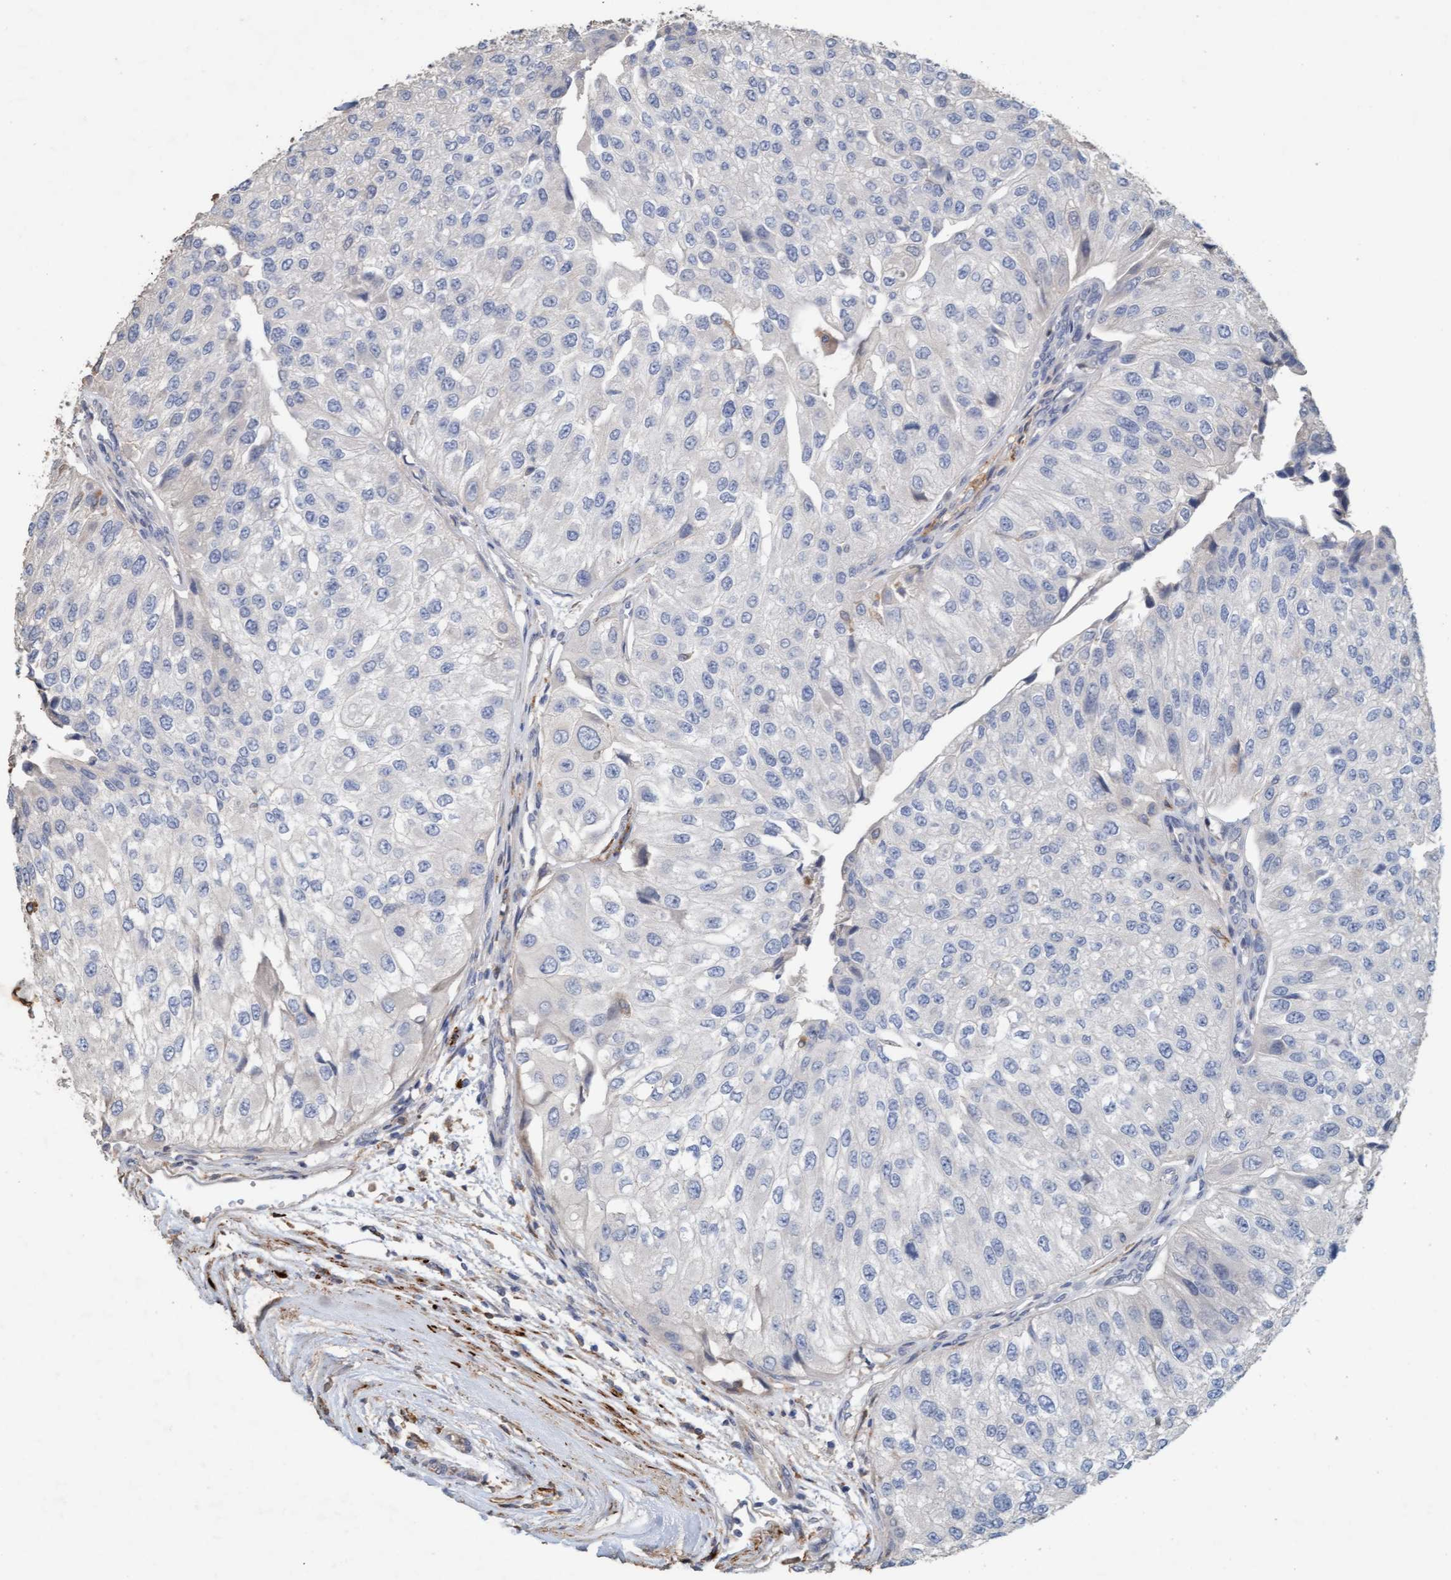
{"staining": {"intensity": "negative", "quantity": "none", "location": "none"}, "tissue": "urothelial cancer", "cell_type": "Tumor cells", "image_type": "cancer", "snomed": [{"axis": "morphology", "description": "Urothelial carcinoma, High grade"}, {"axis": "topography", "description": "Kidney"}, {"axis": "topography", "description": "Urinary bladder"}], "caption": "An immunohistochemistry micrograph of high-grade urothelial carcinoma is shown. There is no staining in tumor cells of high-grade urothelial carcinoma.", "gene": "LONRF1", "patient": {"sex": "male", "age": 77}}